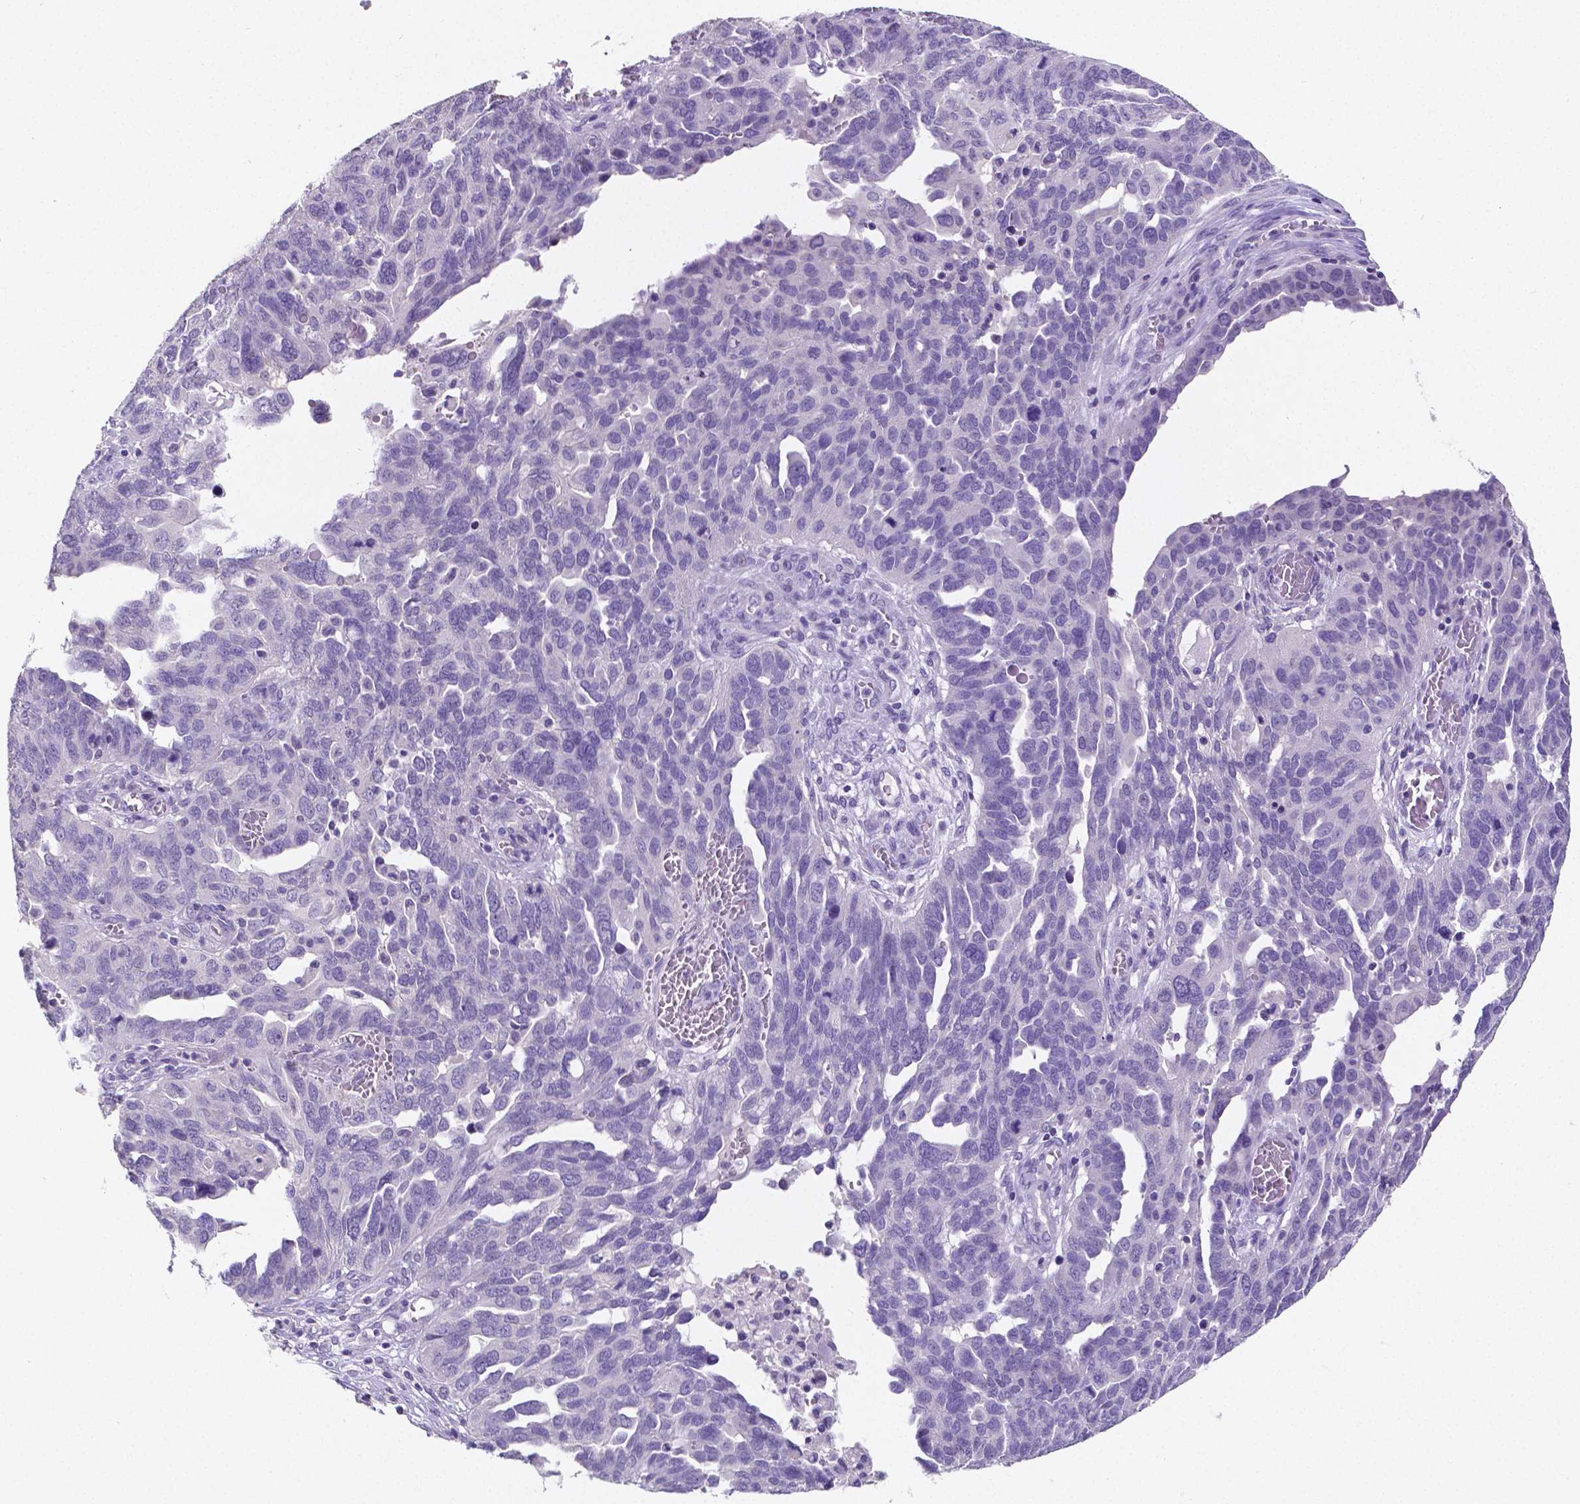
{"staining": {"intensity": "negative", "quantity": "none", "location": "none"}, "tissue": "ovarian cancer", "cell_type": "Tumor cells", "image_type": "cancer", "snomed": [{"axis": "morphology", "description": "Carcinoma, endometroid"}, {"axis": "topography", "description": "Soft tissue"}, {"axis": "topography", "description": "Ovary"}], "caption": "This is a image of immunohistochemistry staining of endometroid carcinoma (ovarian), which shows no positivity in tumor cells.", "gene": "SATB2", "patient": {"sex": "female", "age": 52}}